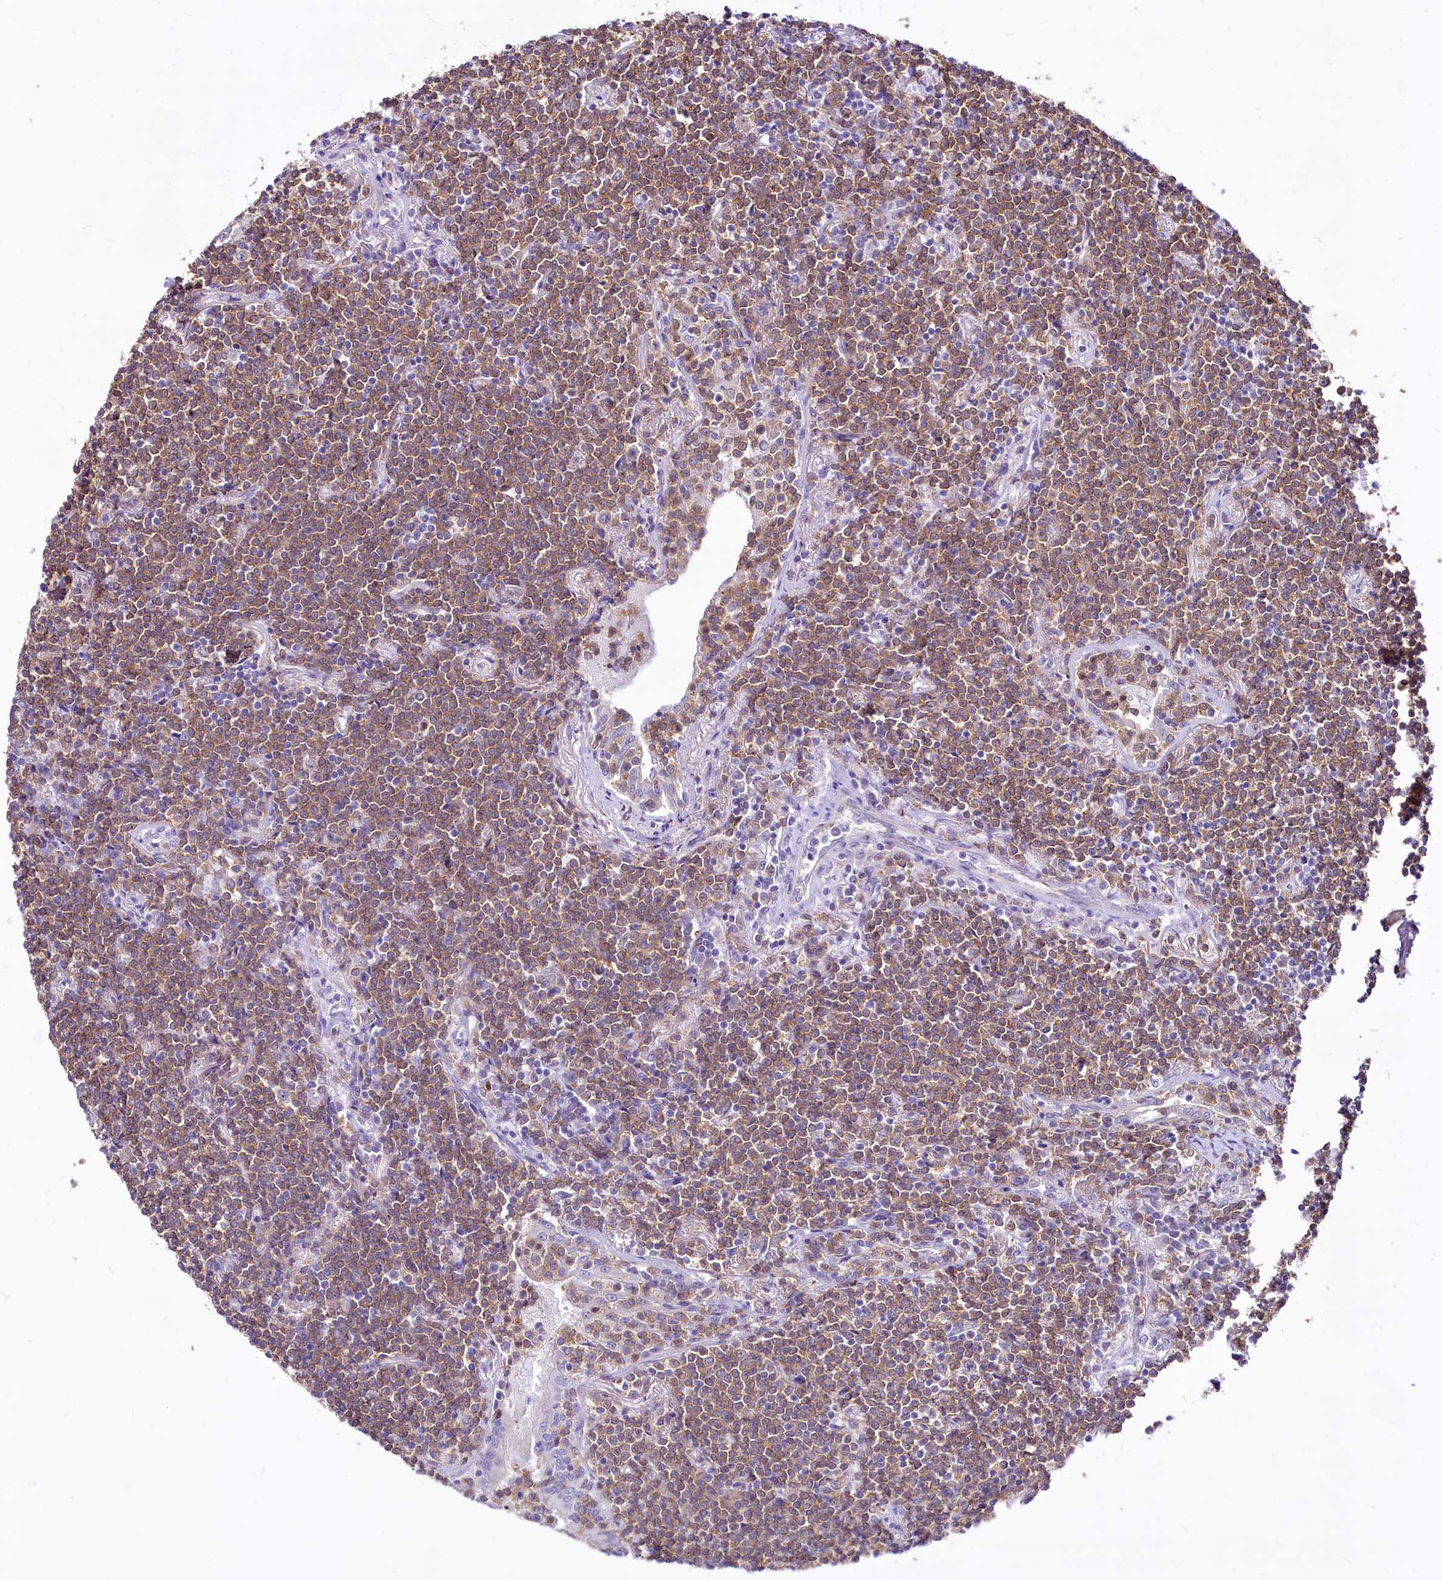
{"staining": {"intensity": "strong", "quantity": "25%-75%", "location": "cytoplasmic/membranous"}, "tissue": "lymphoma", "cell_type": "Tumor cells", "image_type": "cancer", "snomed": [{"axis": "morphology", "description": "Malignant lymphoma, non-Hodgkin's type, Low grade"}, {"axis": "topography", "description": "Lung"}], "caption": "Immunohistochemistry of malignant lymphoma, non-Hodgkin's type (low-grade) shows high levels of strong cytoplasmic/membranous expression in about 25%-75% of tumor cells.", "gene": "BANK1", "patient": {"sex": "female", "age": 71}}